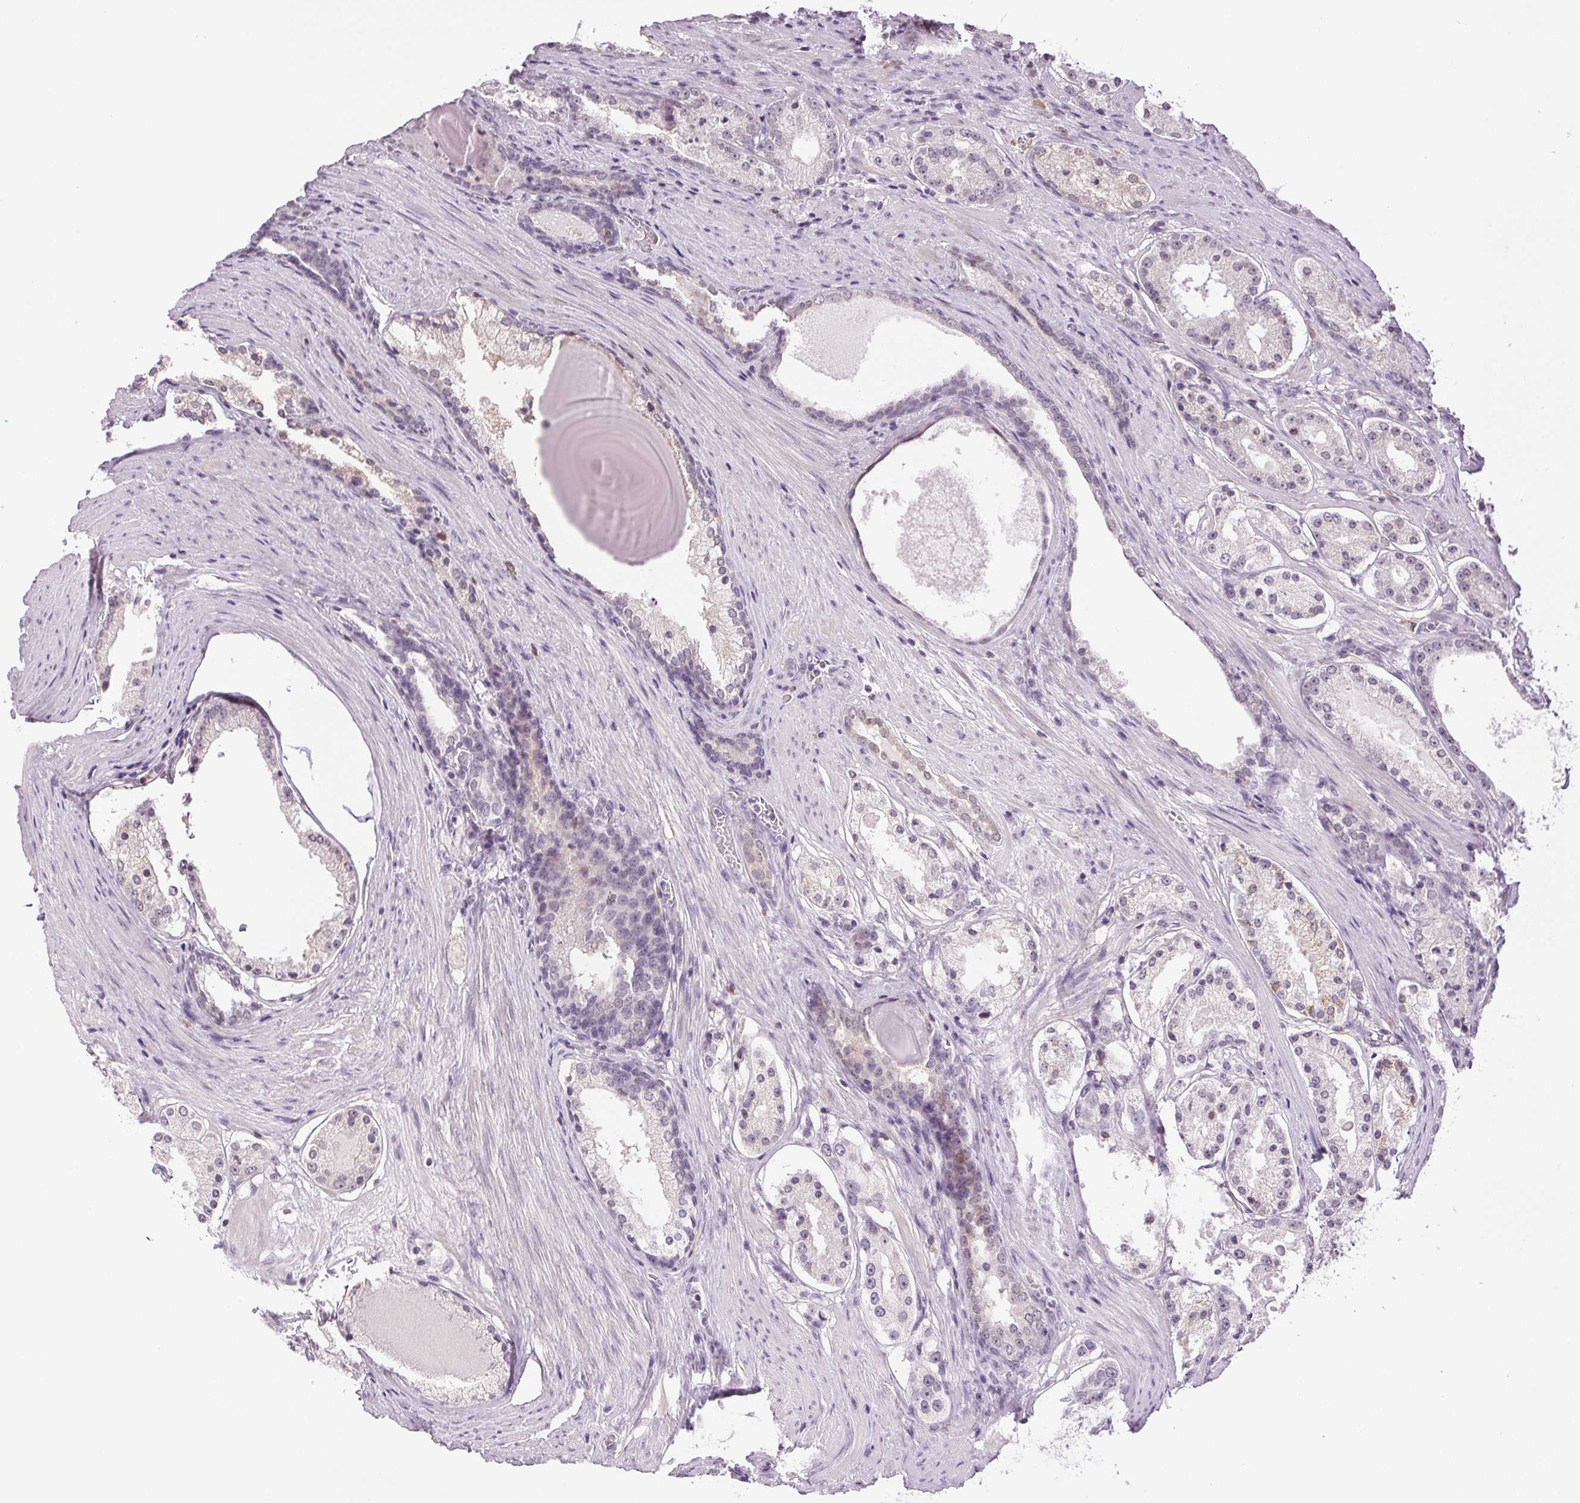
{"staining": {"intensity": "negative", "quantity": "none", "location": "none"}, "tissue": "prostate cancer", "cell_type": "Tumor cells", "image_type": "cancer", "snomed": [{"axis": "morphology", "description": "Adenocarcinoma, Low grade"}, {"axis": "topography", "description": "Prostate"}], "caption": "Protein analysis of low-grade adenocarcinoma (prostate) exhibits no significant positivity in tumor cells.", "gene": "TNNT3", "patient": {"sex": "male", "age": 57}}